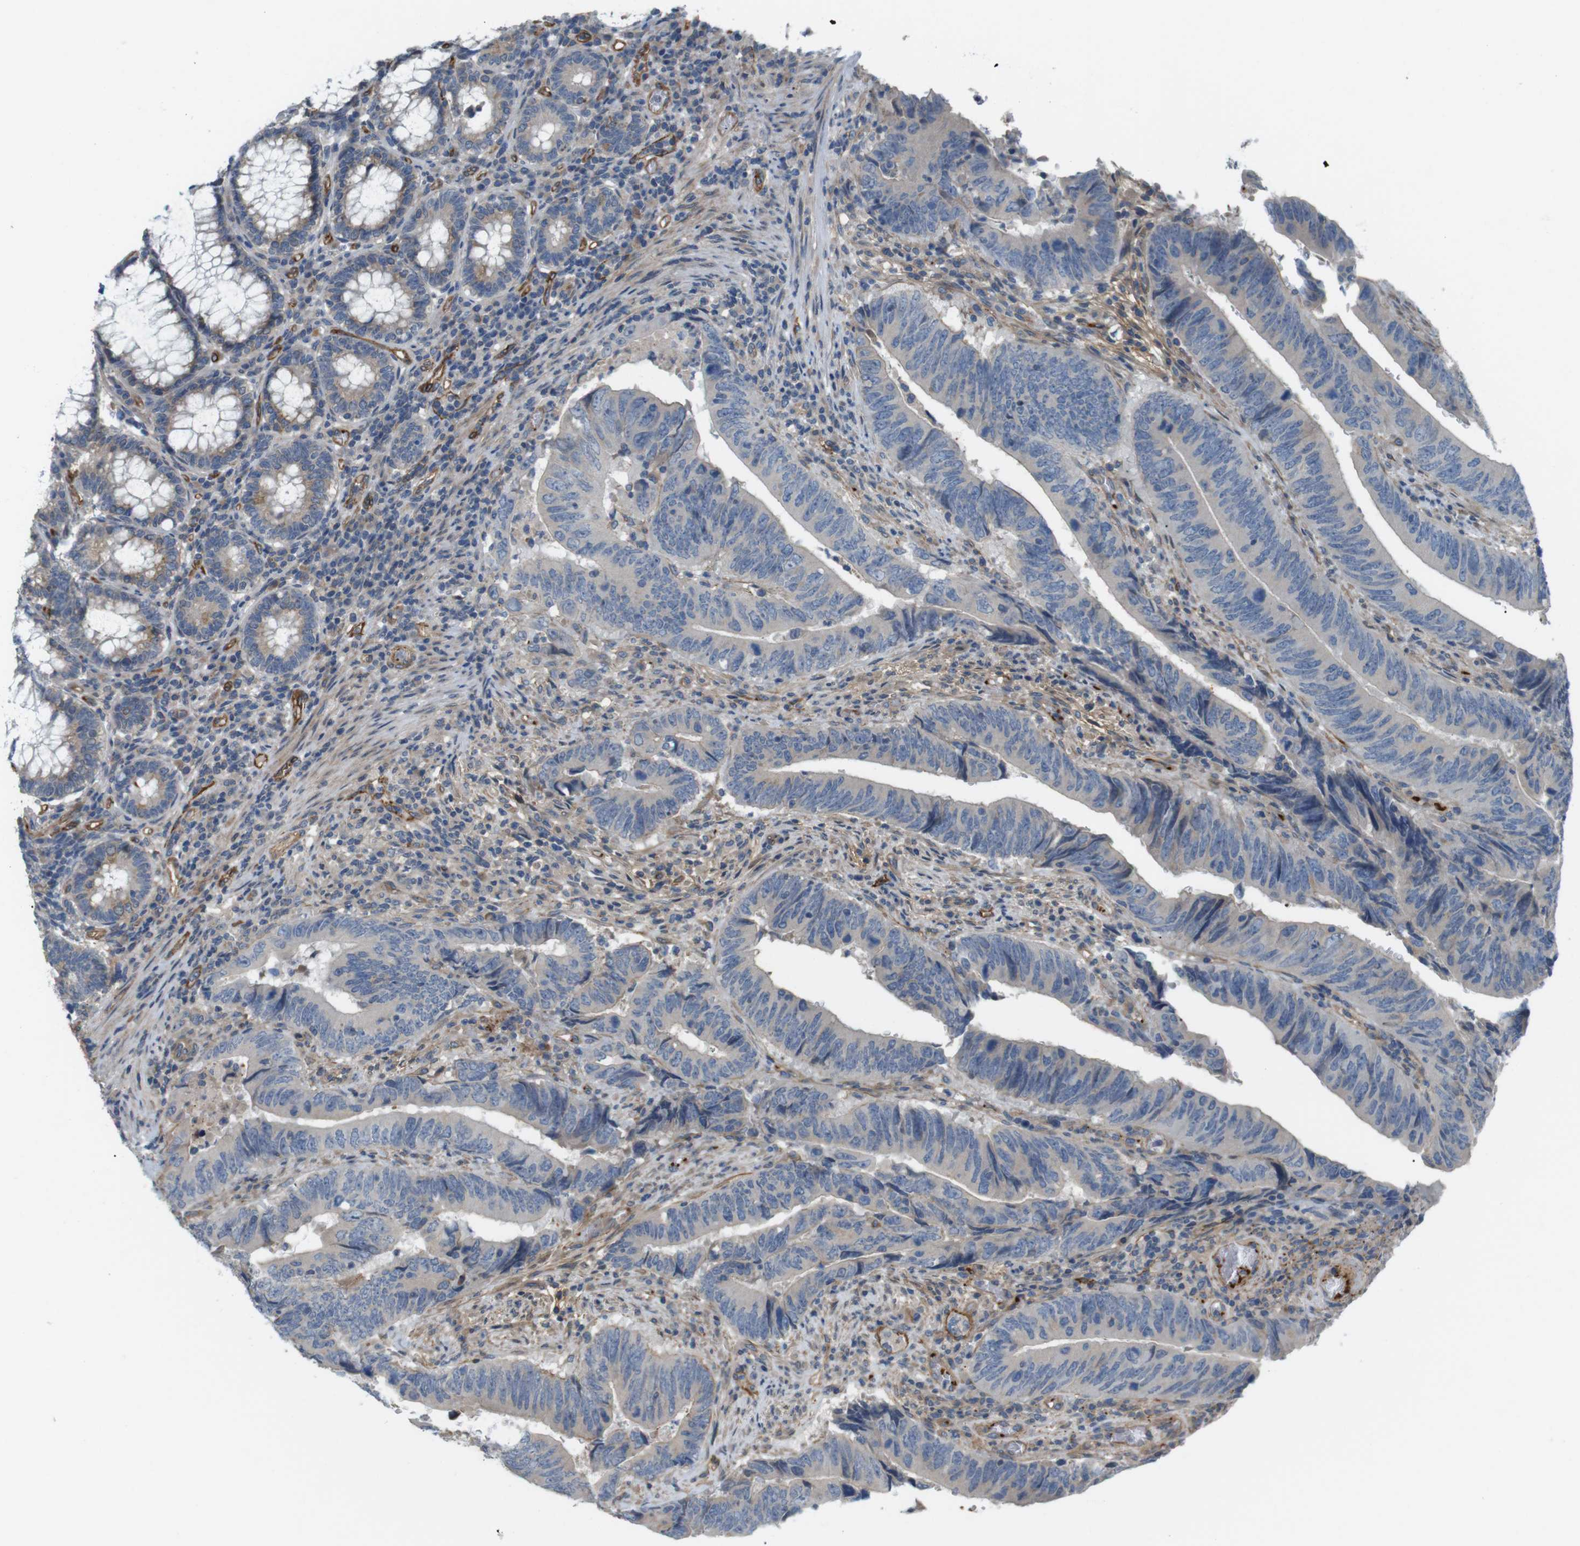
{"staining": {"intensity": "weak", "quantity": "25%-75%", "location": "cytoplasmic/membranous"}, "tissue": "colorectal cancer", "cell_type": "Tumor cells", "image_type": "cancer", "snomed": [{"axis": "morphology", "description": "Normal tissue, NOS"}, {"axis": "morphology", "description": "Adenocarcinoma, NOS"}, {"axis": "topography", "description": "Colon"}], "caption": "A micrograph of colorectal cancer stained for a protein exhibits weak cytoplasmic/membranous brown staining in tumor cells.", "gene": "BVES", "patient": {"sex": "male", "age": 56}}